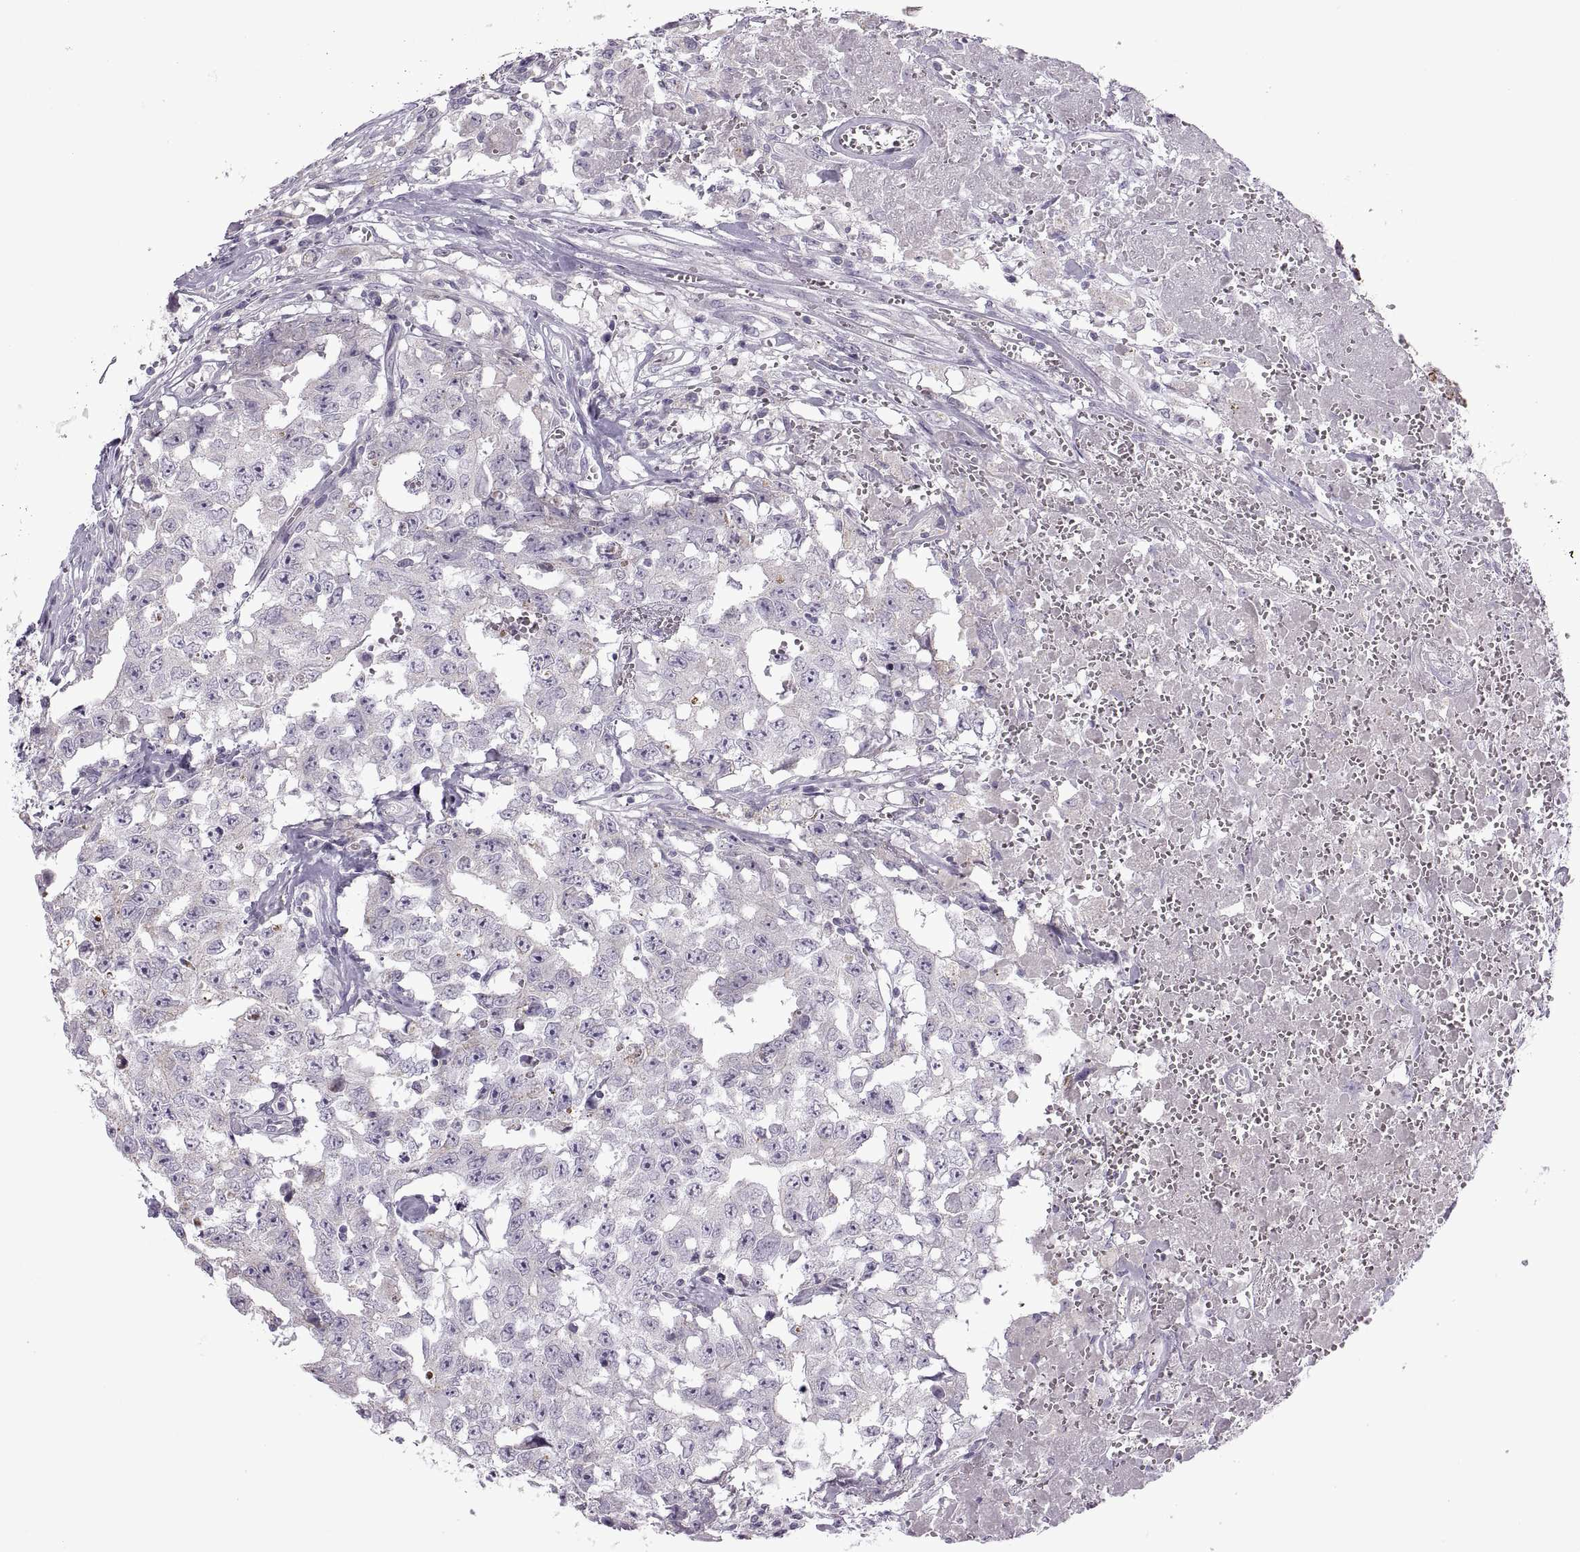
{"staining": {"intensity": "strong", "quantity": "<25%", "location": "cytoplasmic/membranous"}, "tissue": "testis cancer", "cell_type": "Tumor cells", "image_type": "cancer", "snomed": [{"axis": "morphology", "description": "Carcinoma, Embryonal, NOS"}, {"axis": "topography", "description": "Testis"}], "caption": "Testis cancer was stained to show a protein in brown. There is medium levels of strong cytoplasmic/membranous expression in approximately <25% of tumor cells.", "gene": "PIERCE1", "patient": {"sex": "male", "age": 36}}